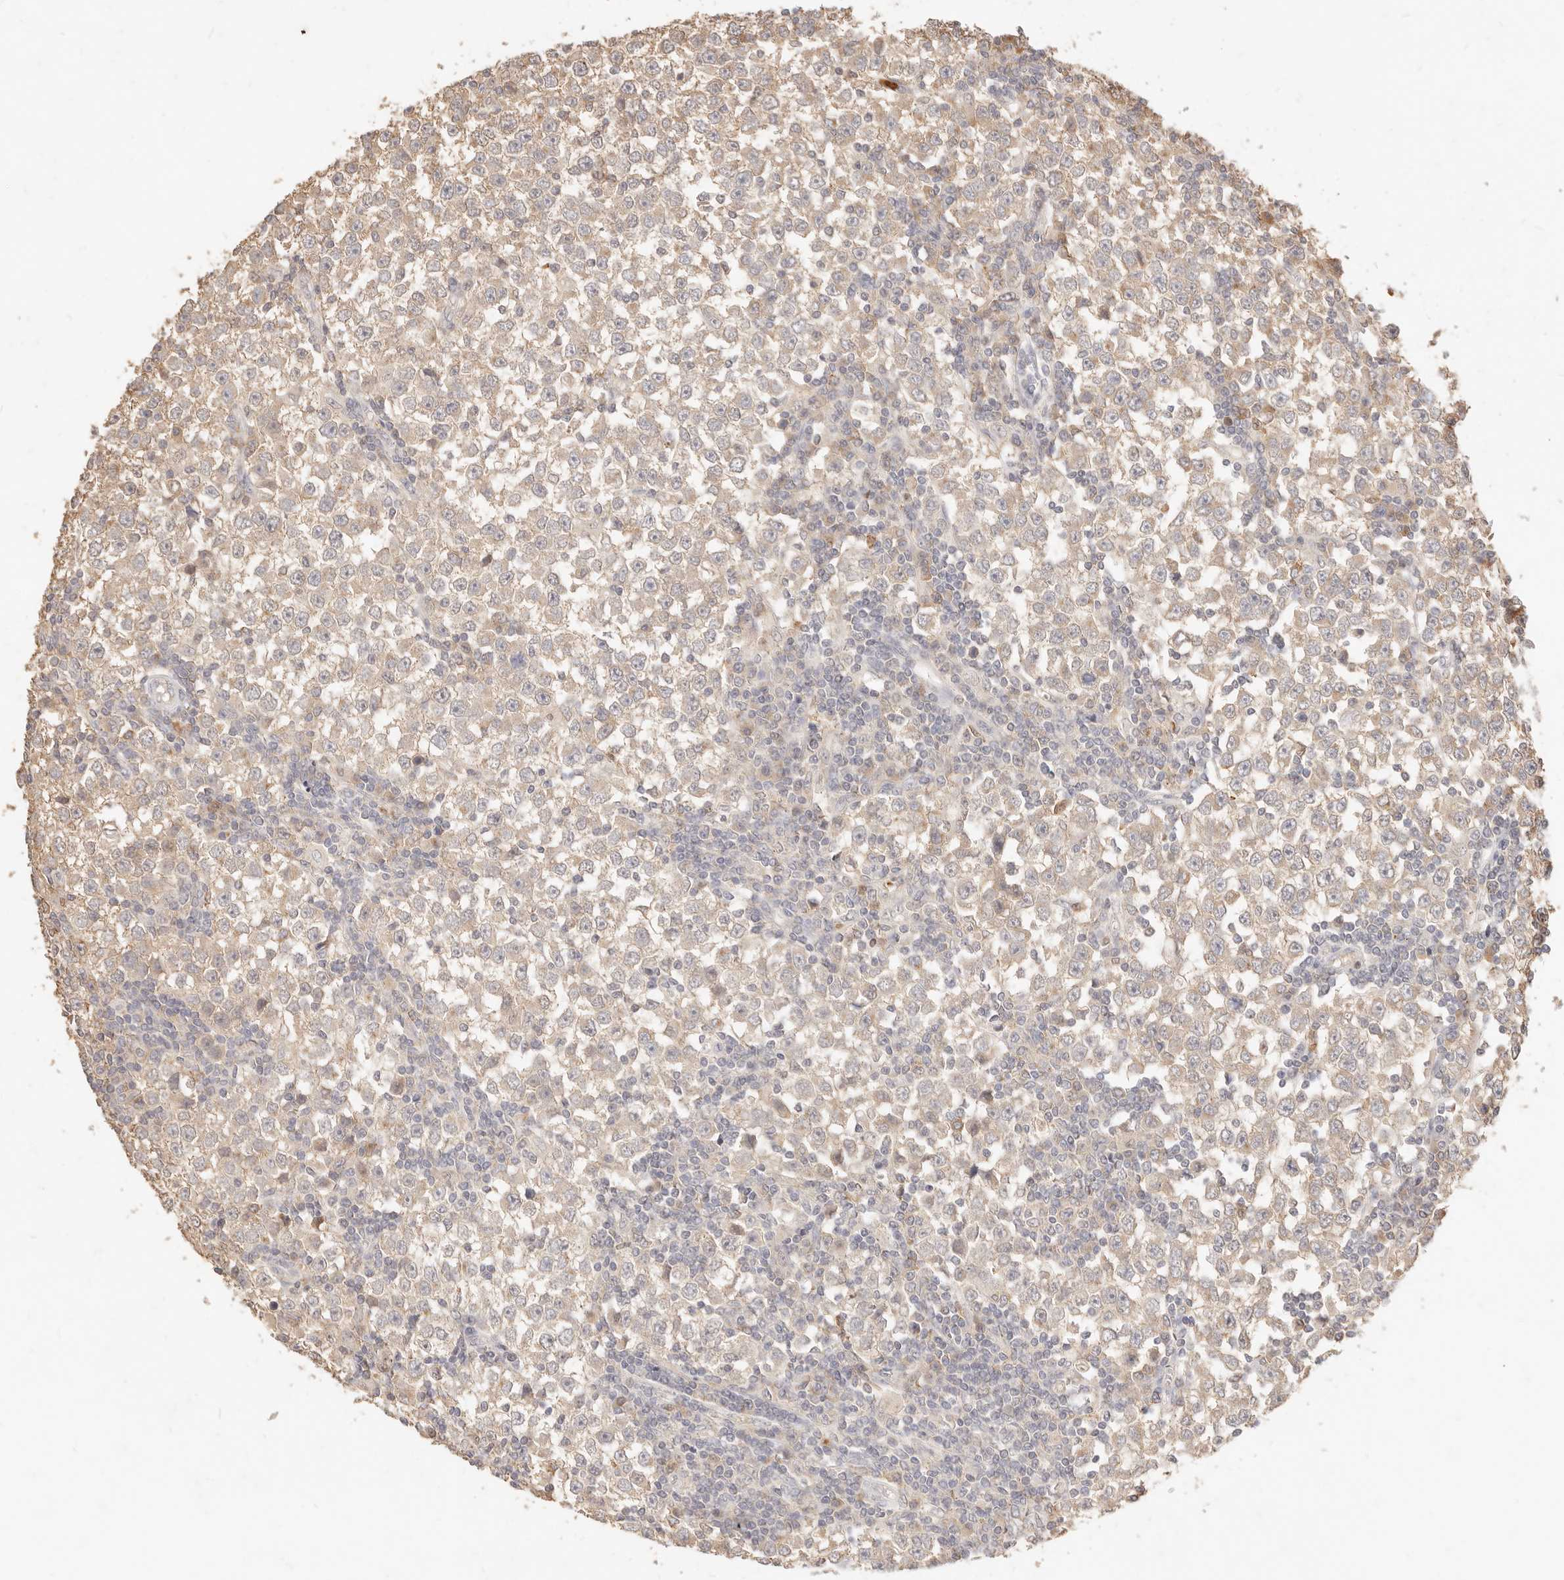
{"staining": {"intensity": "weak", "quantity": ">75%", "location": "cytoplasmic/membranous"}, "tissue": "testis cancer", "cell_type": "Tumor cells", "image_type": "cancer", "snomed": [{"axis": "morphology", "description": "Seminoma, NOS"}, {"axis": "topography", "description": "Testis"}], "caption": "This histopathology image exhibits testis cancer (seminoma) stained with IHC to label a protein in brown. The cytoplasmic/membranous of tumor cells show weak positivity for the protein. Nuclei are counter-stained blue.", "gene": "TMTC2", "patient": {"sex": "male", "age": 65}}